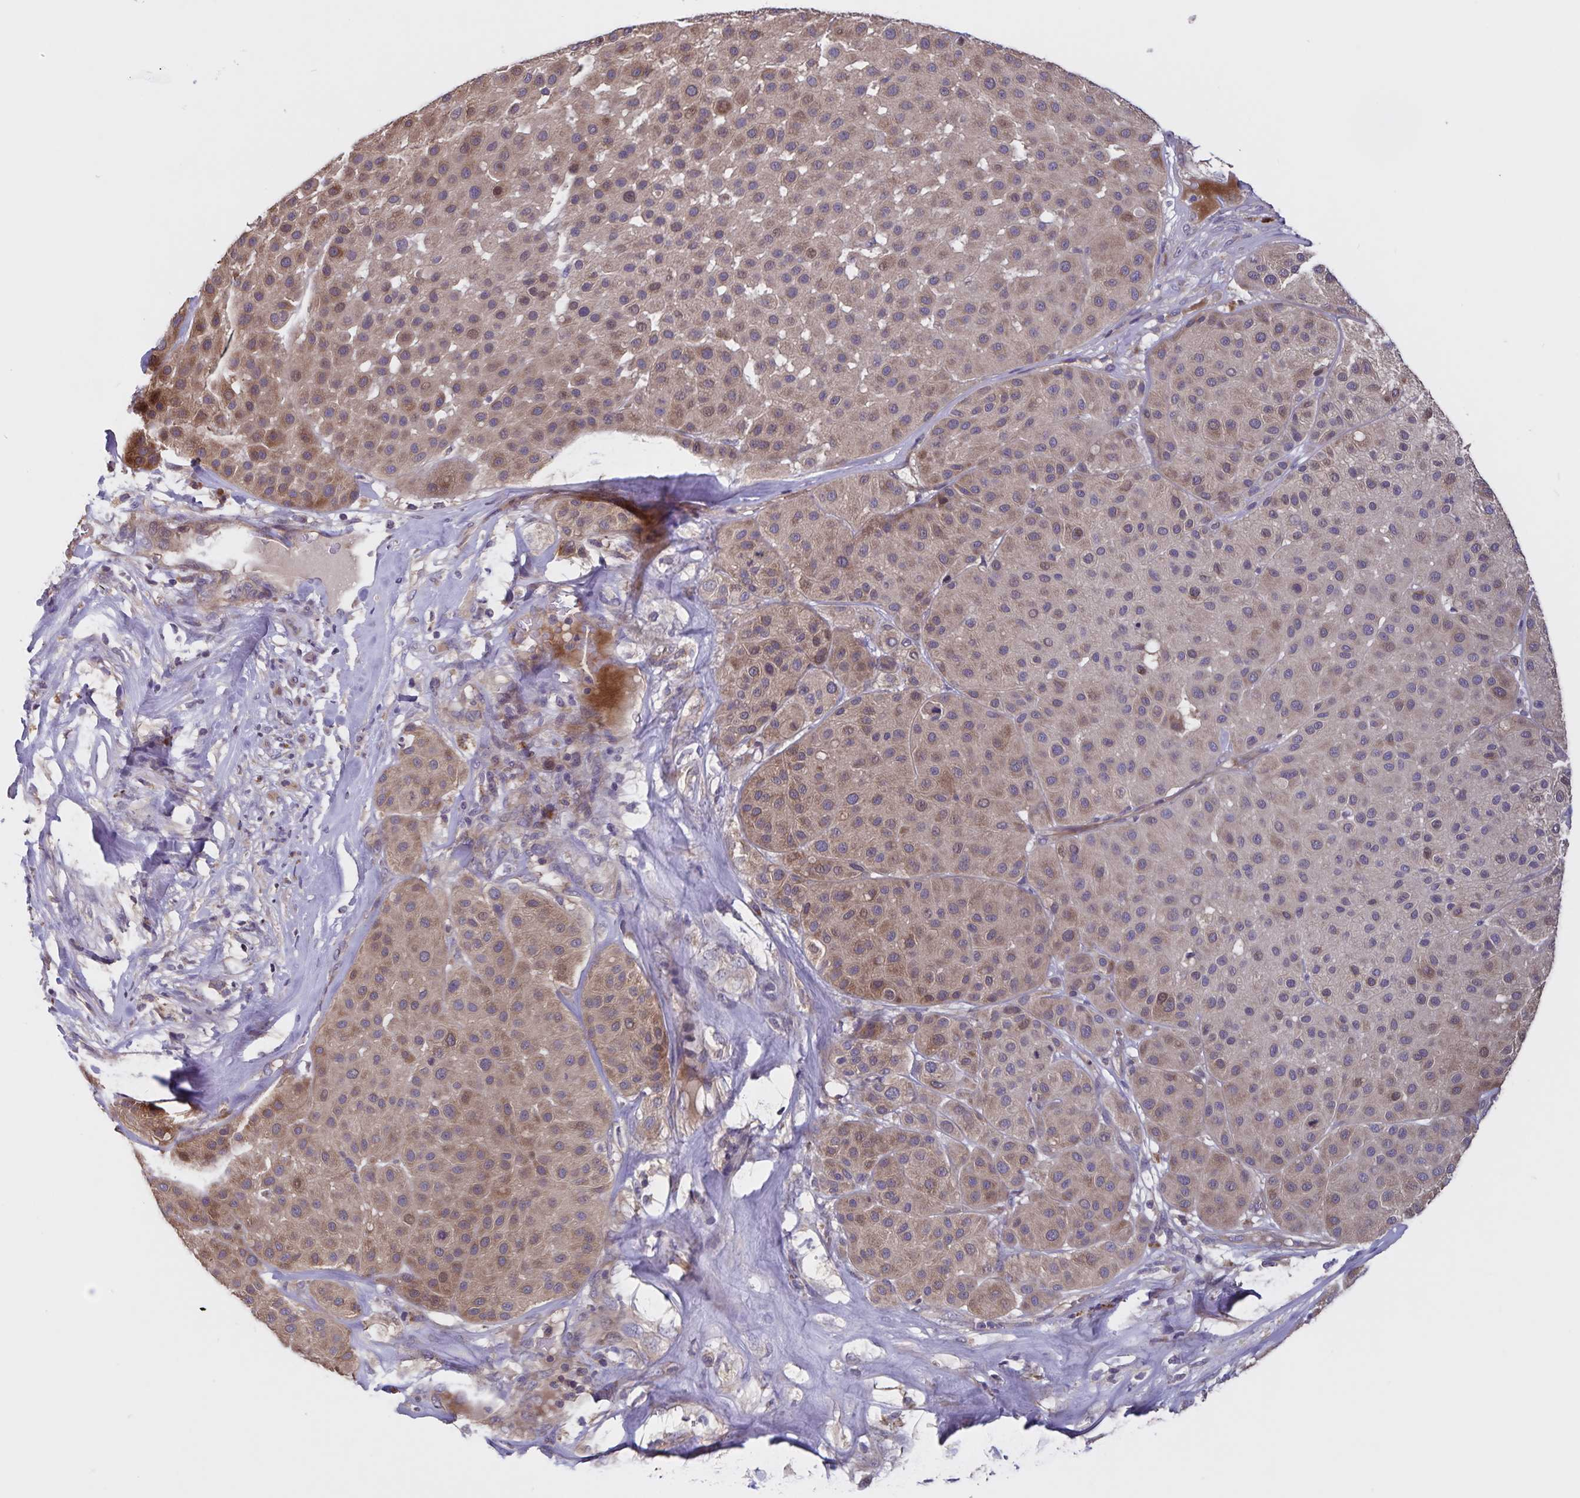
{"staining": {"intensity": "weak", "quantity": "25%-75%", "location": "cytoplasmic/membranous"}, "tissue": "melanoma", "cell_type": "Tumor cells", "image_type": "cancer", "snomed": [{"axis": "morphology", "description": "Malignant melanoma, Metastatic site"}, {"axis": "topography", "description": "Smooth muscle"}], "caption": "Protein staining of melanoma tissue displays weak cytoplasmic/membranous positivity in about 25%-75% of tumor cells. (Brightfield microscopy of DAB IHC at high magnification).", "gene": "FBXL16", "patient": {"sex": "male", "age": 41}}